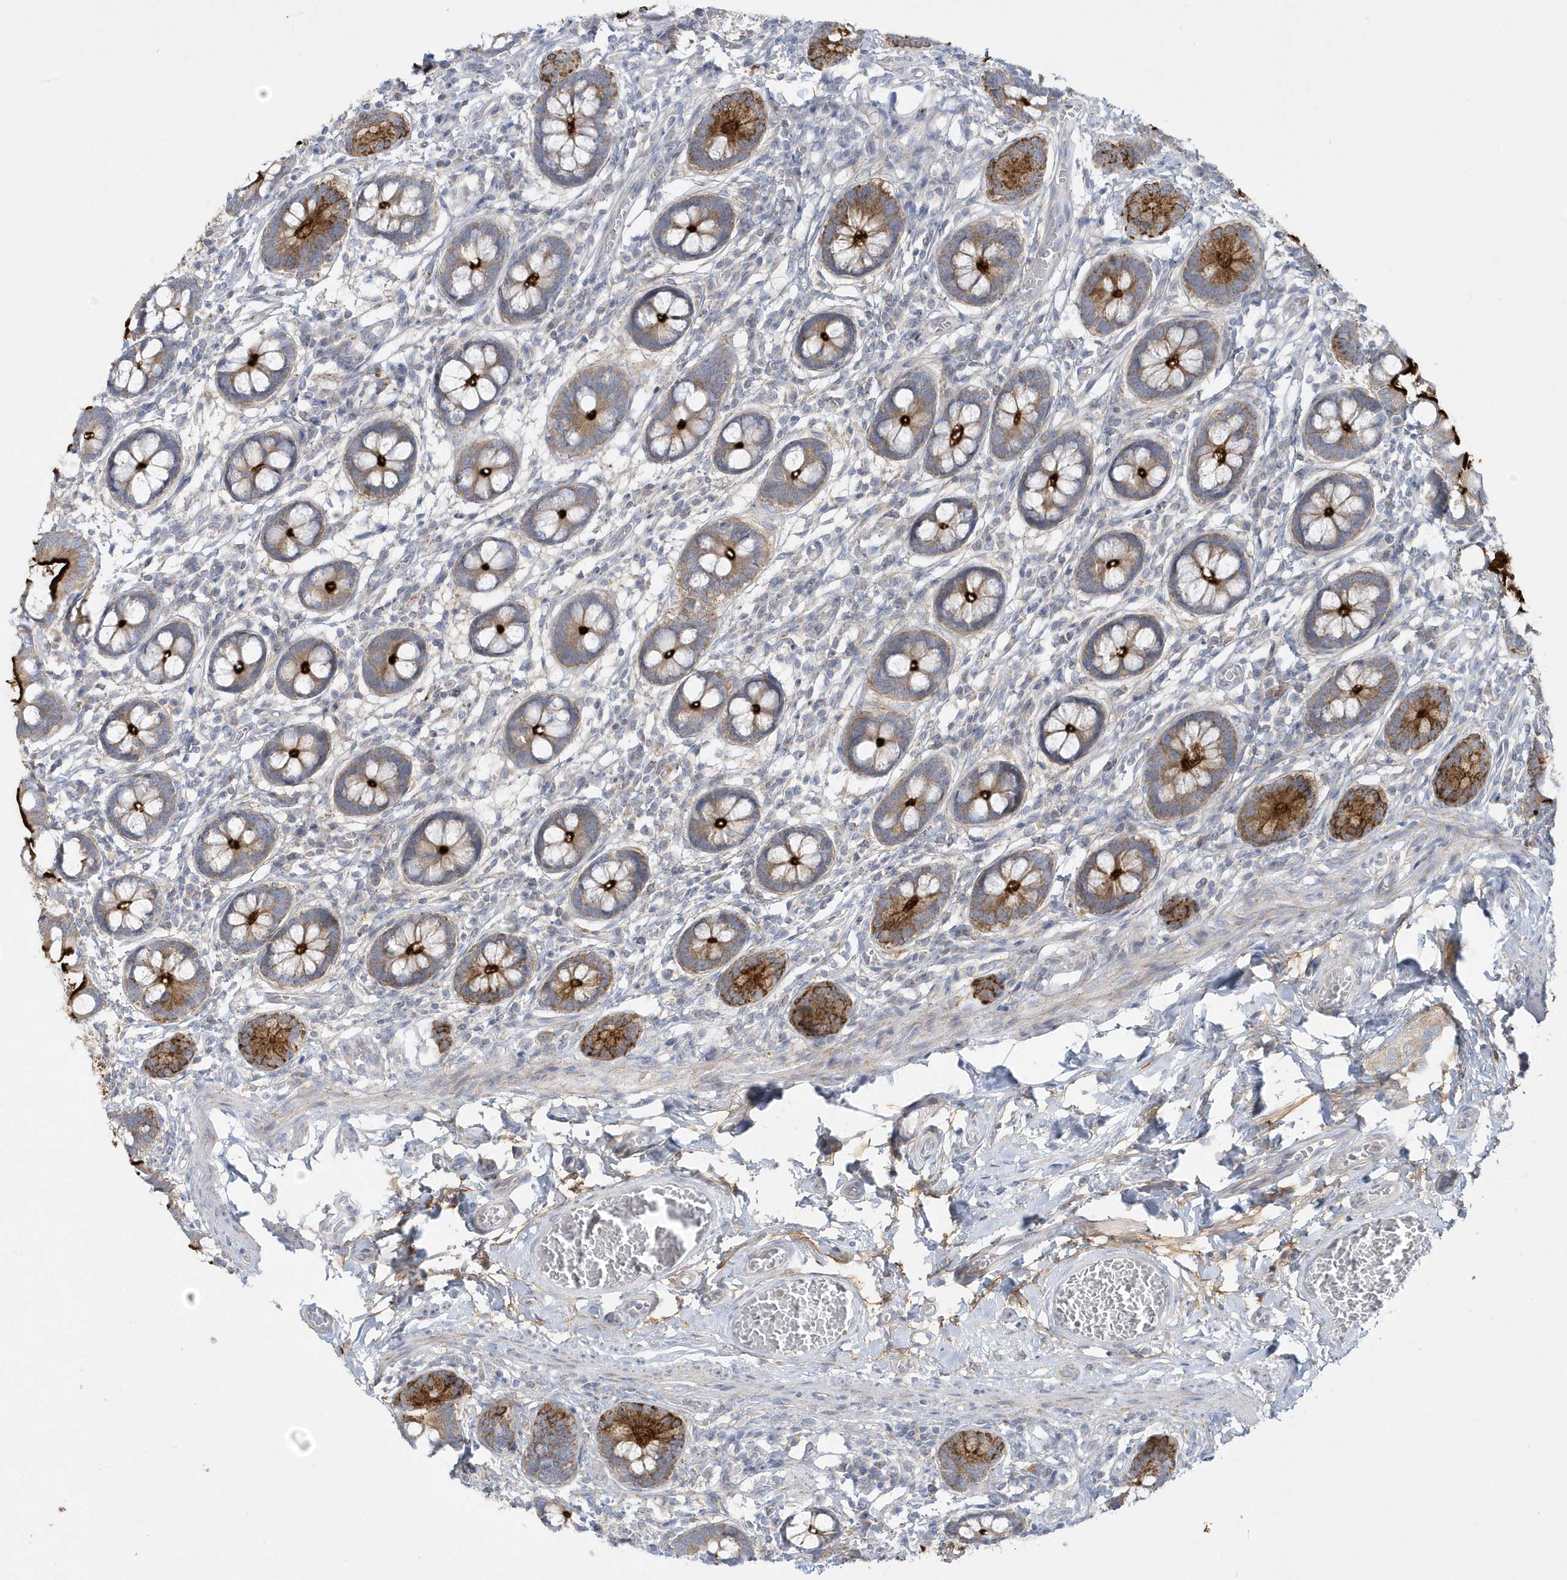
{"staining": {"intensity": "strong", "quantity": ">75%", "location": "cytoplasmic/membranous"}, "tissue": "small intestine", "cell_type": "Glandular cells", "image_type": "normal", "snomed": [{"axis": "morphology", "description": "Normal tissue, NOS"}, {"axis": "topography", "description": "Small intestine"}], "caption": "Immunohistochemistry (IHC) image of unremarkable small intestine stained for a protein (brown), which exhibits high levels of strong cytoplasmic/membranous staining in approximately >75% of glandular cells.", "gene": "DNAJC18", "patient": {"sex": "male", "age": 52}}